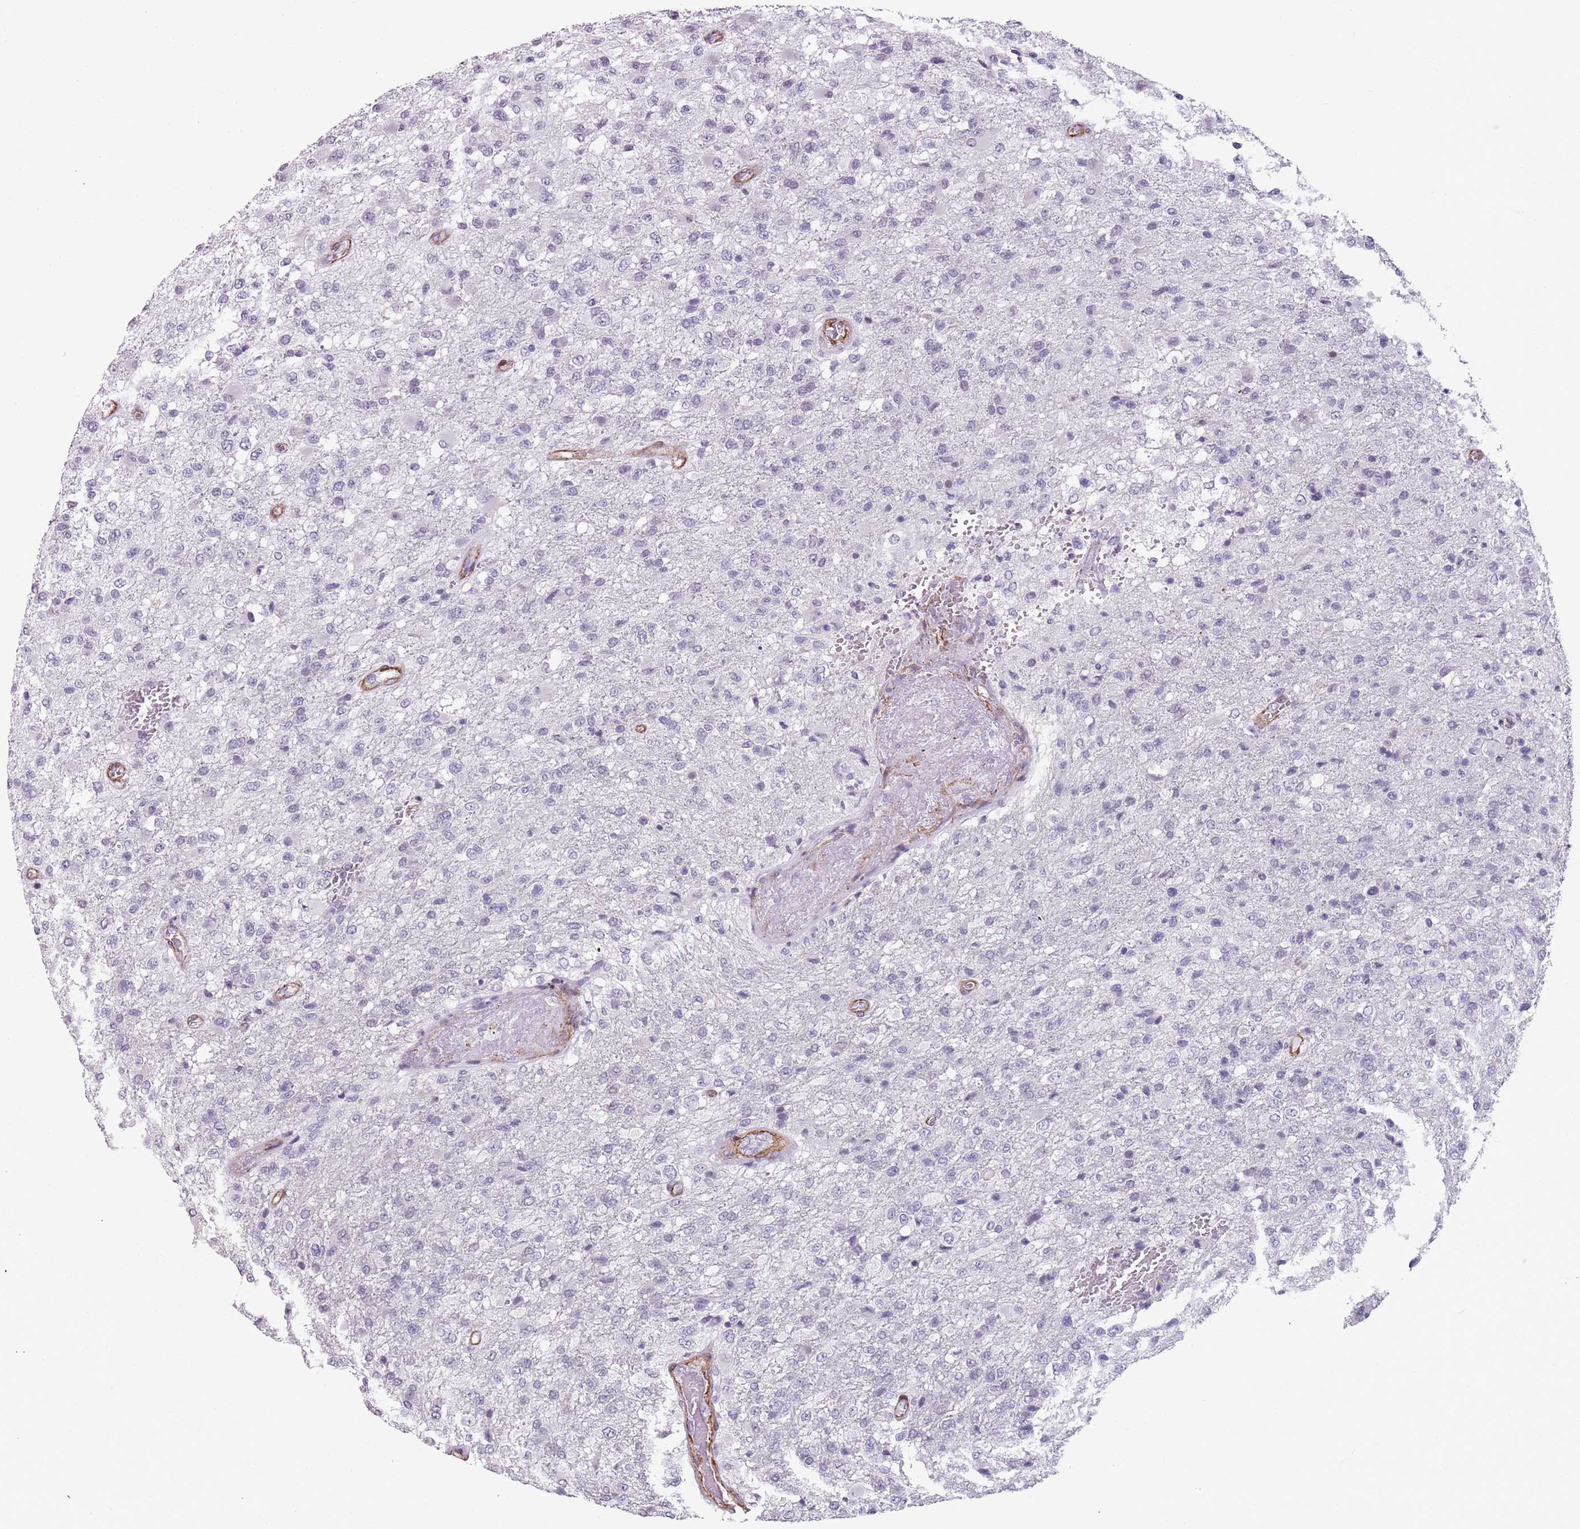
{"staining": {"intensity": "negative", "quantity": "none", "location": "none"}, "tissue": "glioma", "cell_type": "Tumor cells", "image_type": "cancer", "snomed": [{"axis": "morphology", "description": "Glioma, malignant, High grade"}, {"axis": "topography", "description": "Brain"}], "caption": "Protein analysis of malignant glioma (high-grade) shows no significant expression in tumor cells.", "gene": "TMC4", "patient": {"sex": "female", "age": 74}}